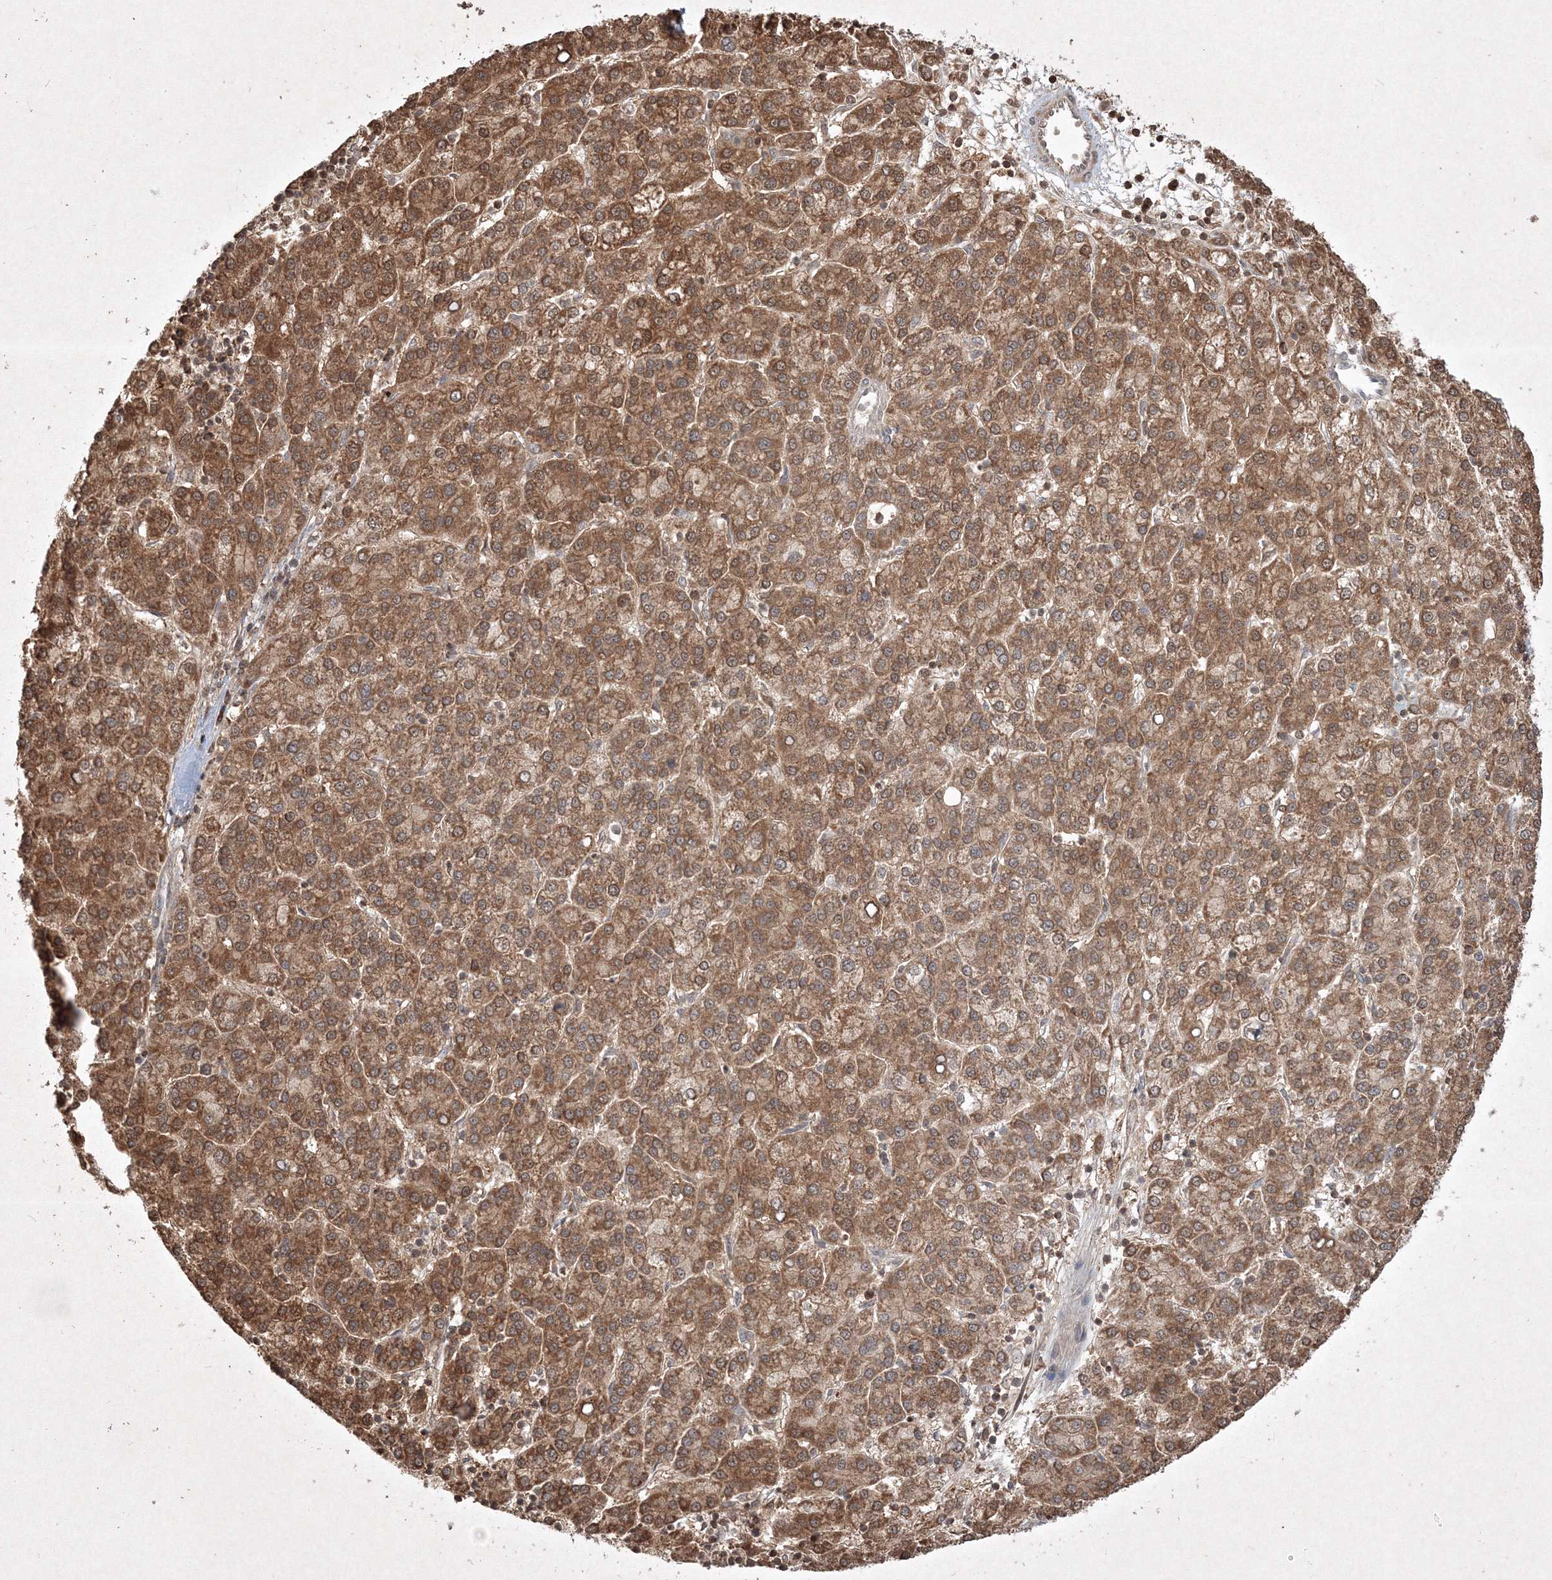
{"staining": {"intensity": "moderate", "quantity": ">75%", "location": "cytoplasmic/membranous"}, "tissue": "liver cancer", "cell_type": "Tumor cells", "image_type": "cancer", "snomed": [{"axis": "morphology", "description": "Carcinoma, Hepatocellular, NOS"}, {"axis": "topography", "description": "Liver"}], "caption": "Moderate cytoplasmic/membranous positivity for a protein is identified in about >75% of tumor cells of liver cancer using IHC.", "gene": "PLTP", "patient": {"sex": "female", "age": 58}}